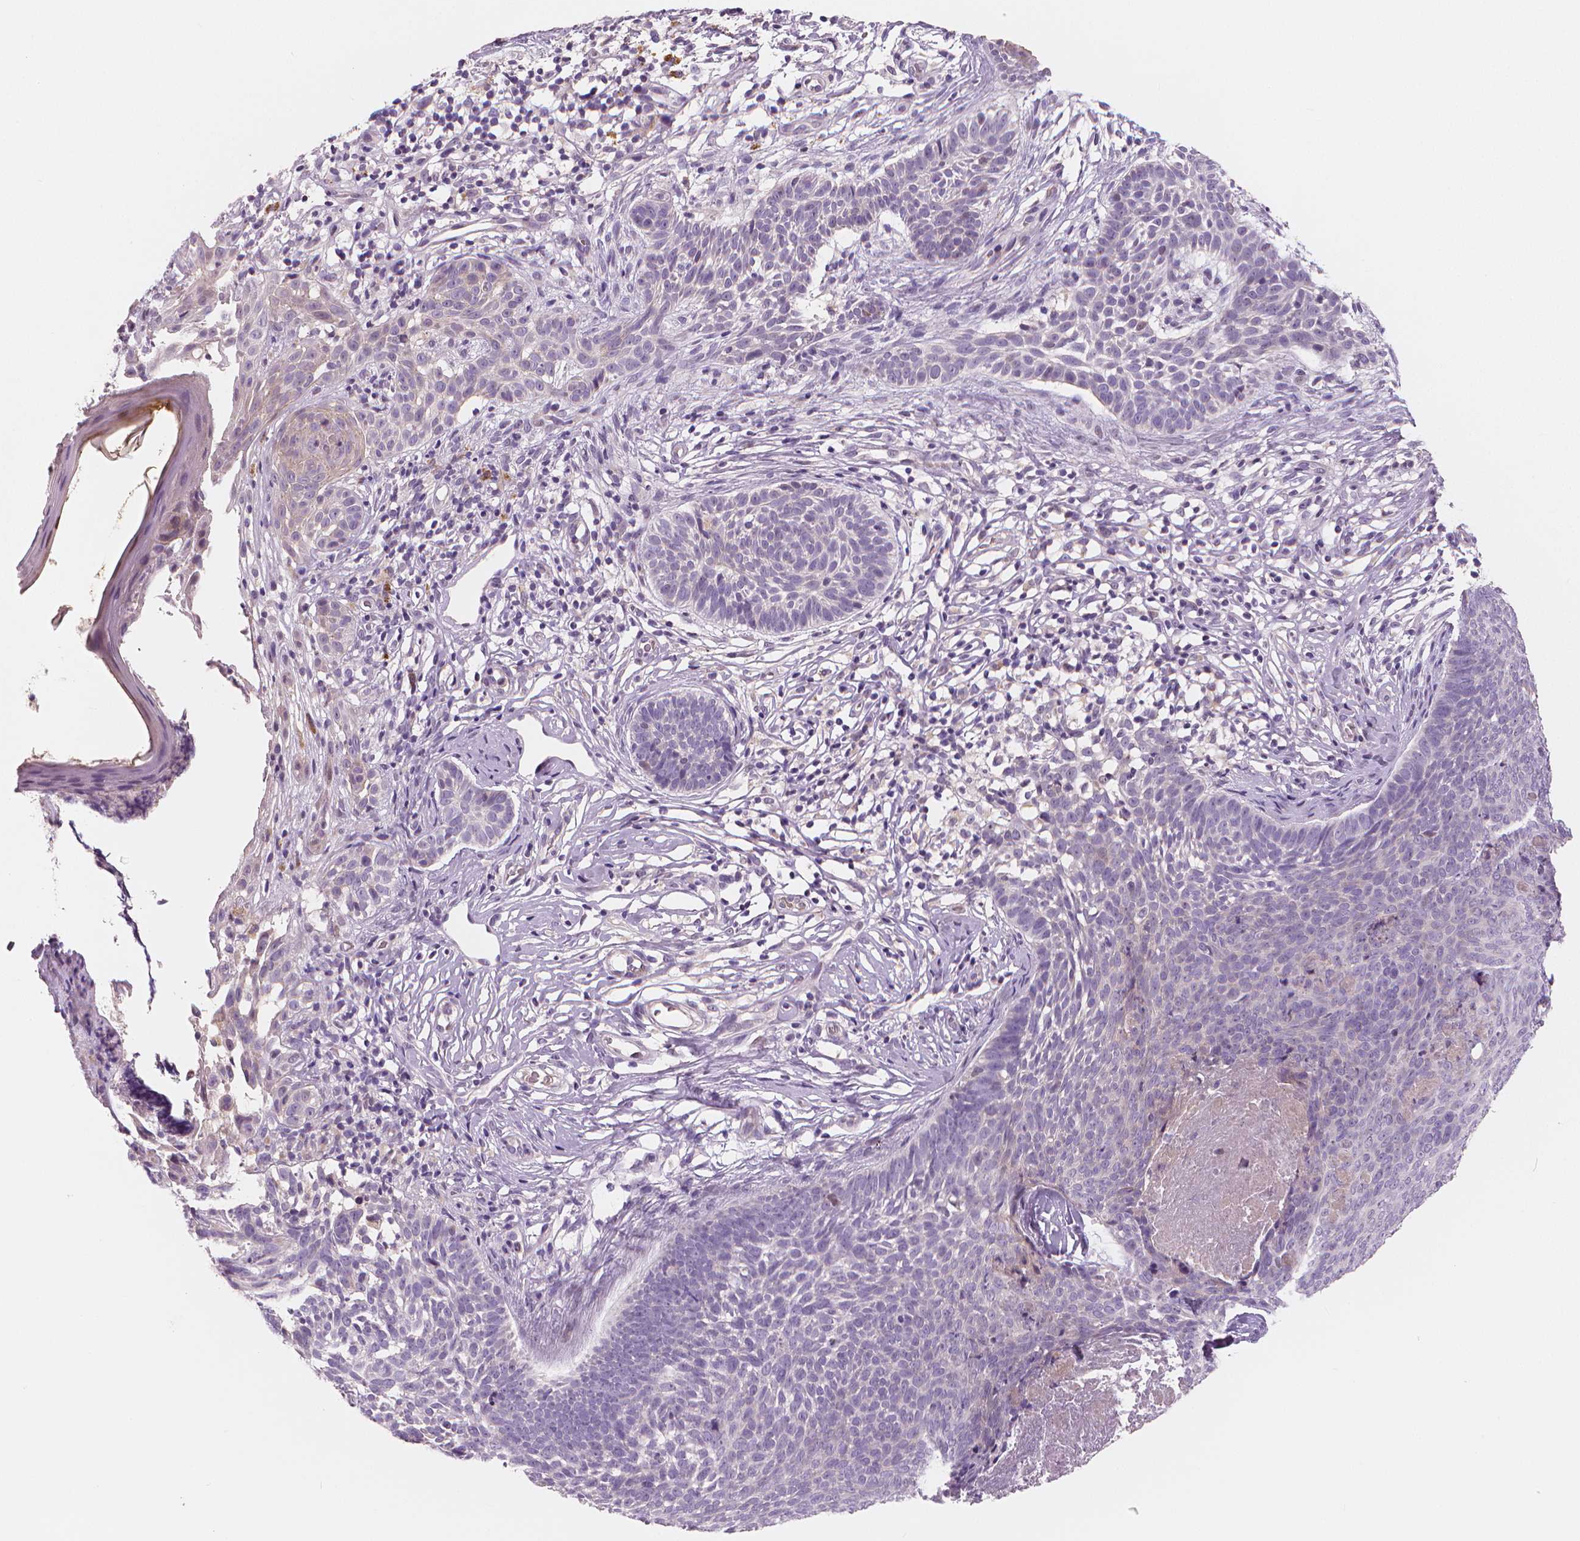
{"staining": {"intensity": "negative", "quantity": "none", "location": "none"}, "tissue": "skin cancer", "cell_type": "Tumor cells", "image_type": "cancer", "snomed": [{"axis": "morphology", "description": "Basal cell carcinoma"}, {"axis": "topography", "description": "Skin"}], "caption": "Immunohistochemical staining of human skin cancer (basal cell carcinoma) displays no significant positivity in tumor cells. (Immunohistochemistry (ihc), brightfield microscopy, high magnification).", "gene": "RNASE7", "patient": {"sex": "male", "age": 85}}